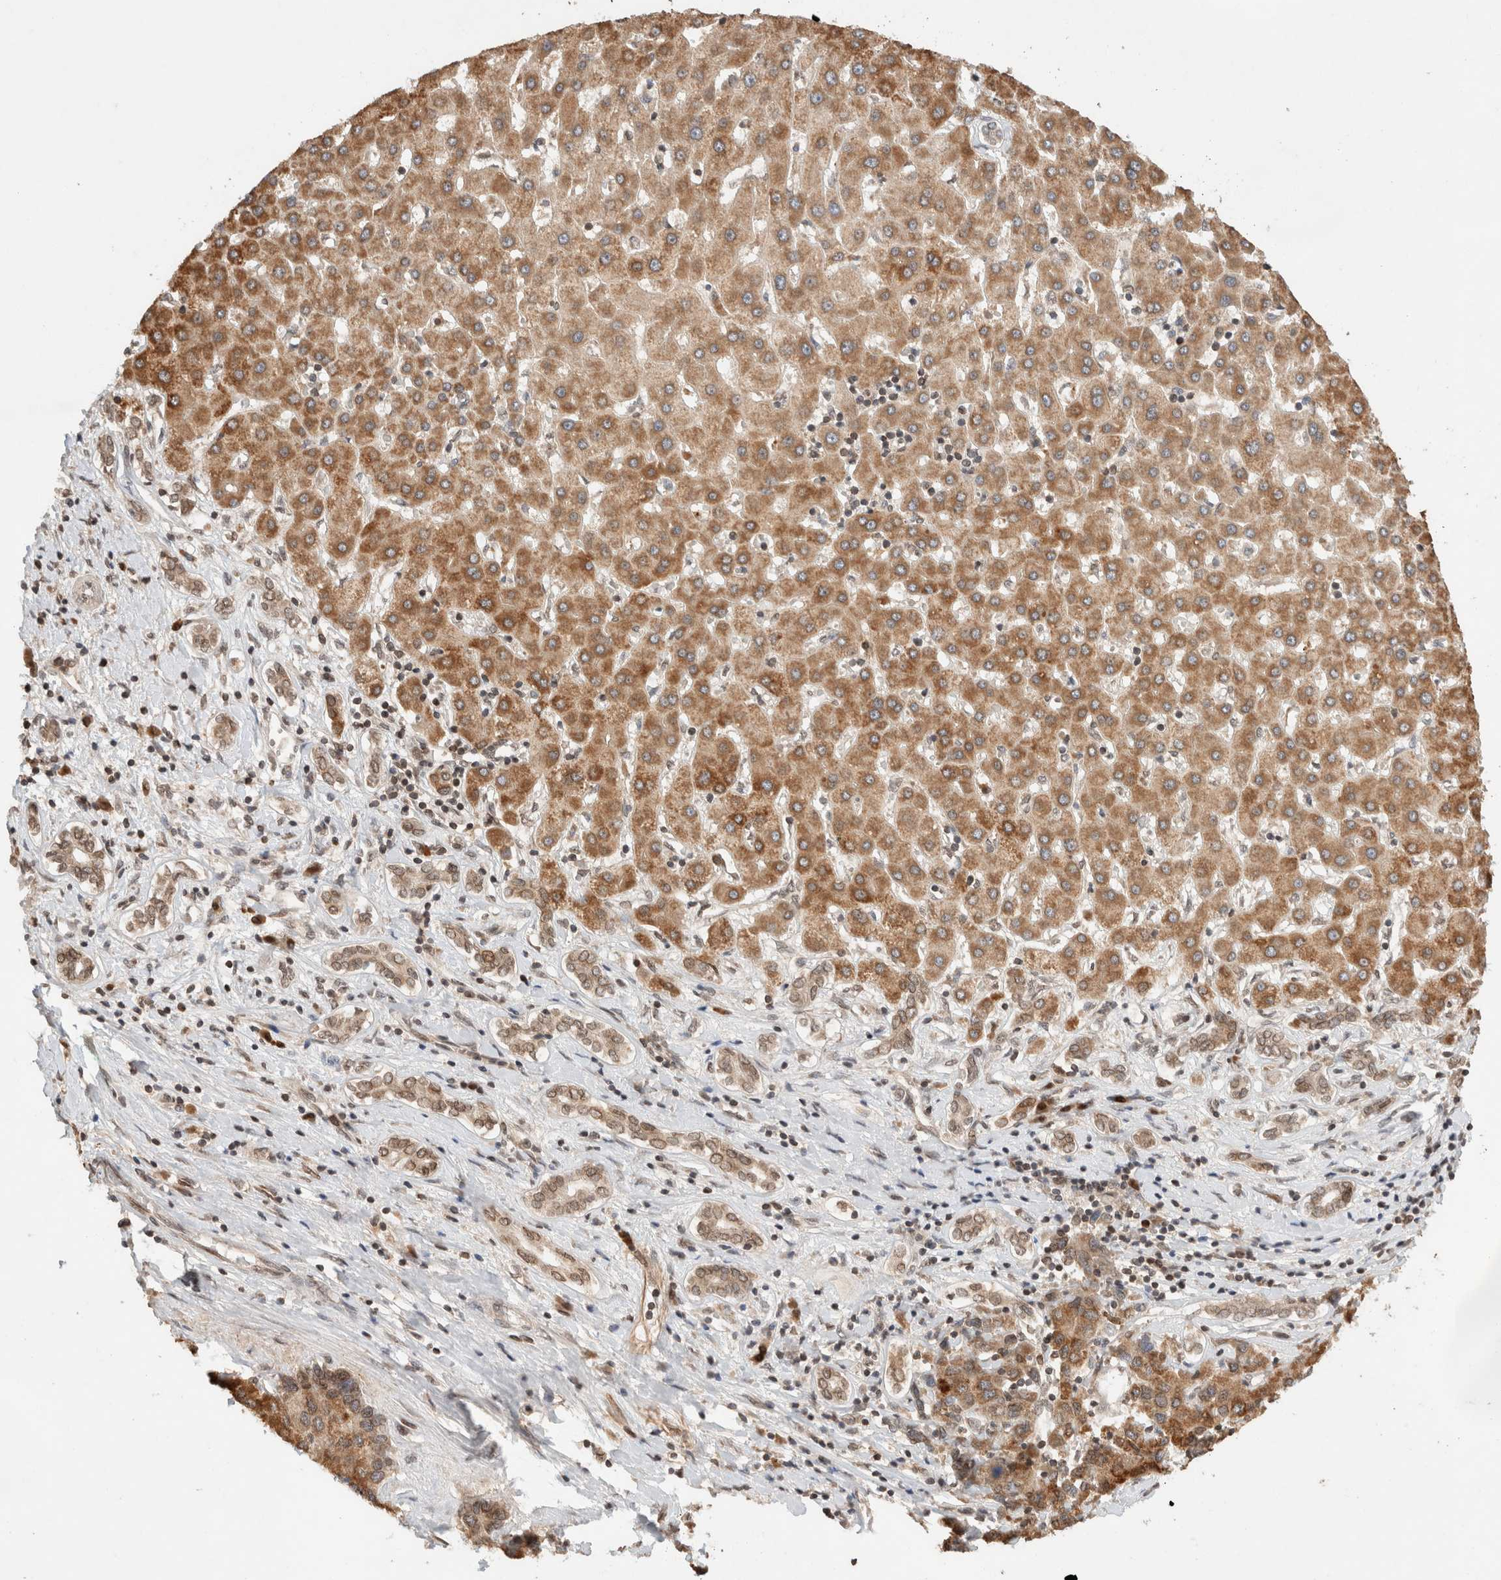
{"staining": {"intensity": "moderate", "quantity": ">75%", "location": "cytoplasmic/membranous"}, "tissue": "liver cancer", "cell_type": "Tumor cells", "image_type": "cancer", "snomed": [{"axis": "morphology", "description": "Carcinoma, Hepatocellular, NOS"}, {"axis": "topography", "description": "Liver"}], "caption": "Liver cancer tissue reveals moderate cytoplasmic/membranous staining in approximately >75% of tumor cells The staining is performed using DAB (3,3'-diaminobenzidine) brown chromogen to label protein expression. The nuclei are counter-stained blue using hematoxylin.", "gene": "TPR", "patient": {"sex": "male", "age": 65}}